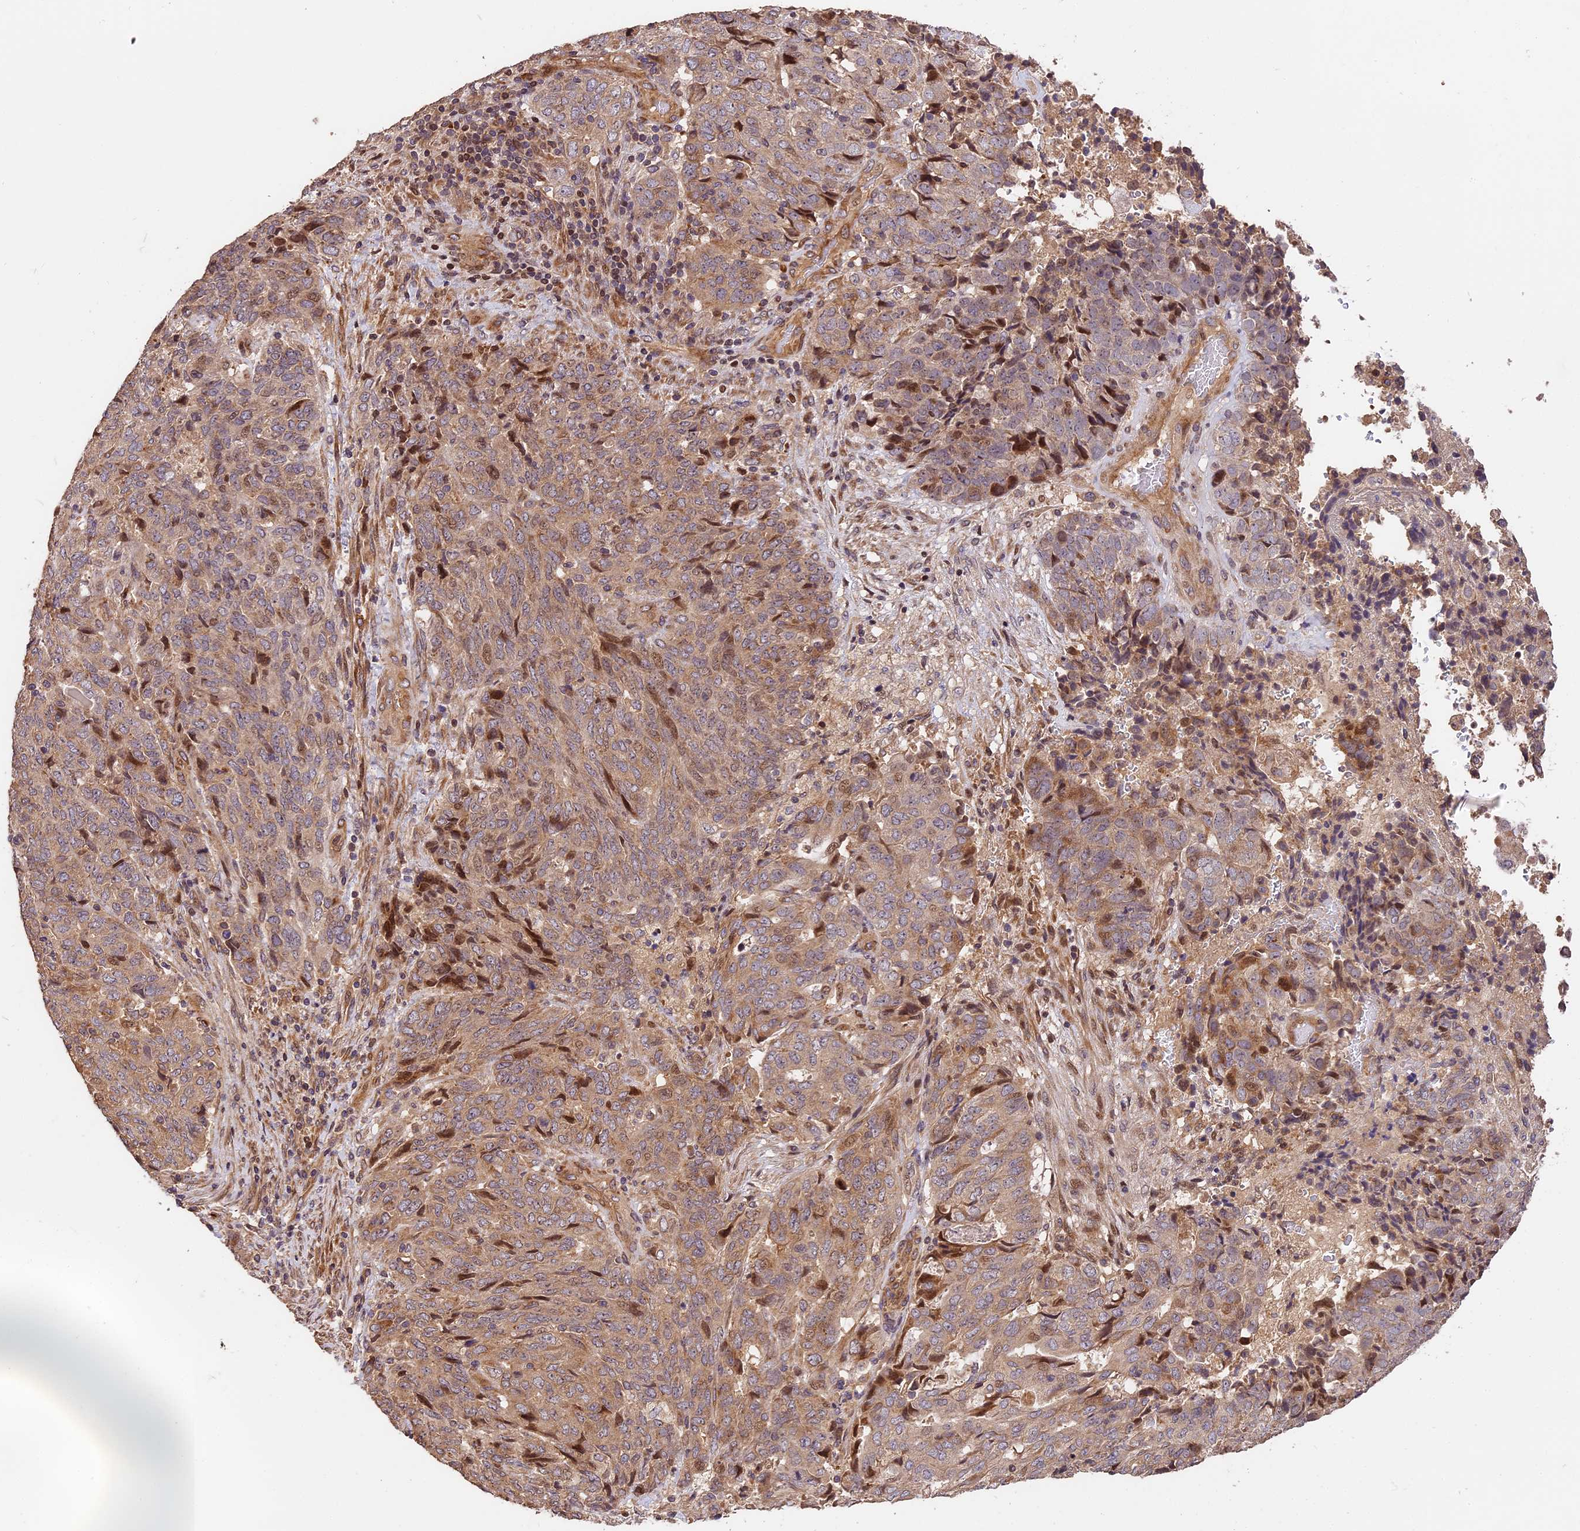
{"staining": {"intensity": "weak", "quantity": ">75%", "location": "cytoplasmic/membranous"}, "tissue": "endometrial cancer", "cell_type": "Tumor cells", "image_type": "cancer", "snomed": [{"axis": "morphology", "description": "Adenocarcinoma, NOS"}, {"axis": "topography", "description": "Endometrium"}], "caption": "Weak cytoplasmic/membranous protein staining is seen in approximately >75% of tumor cells in endometrial cancer (adenocarcinoma).", "gene": "ARHGAP17", "patient": {"sex": "female", "age": 80}}